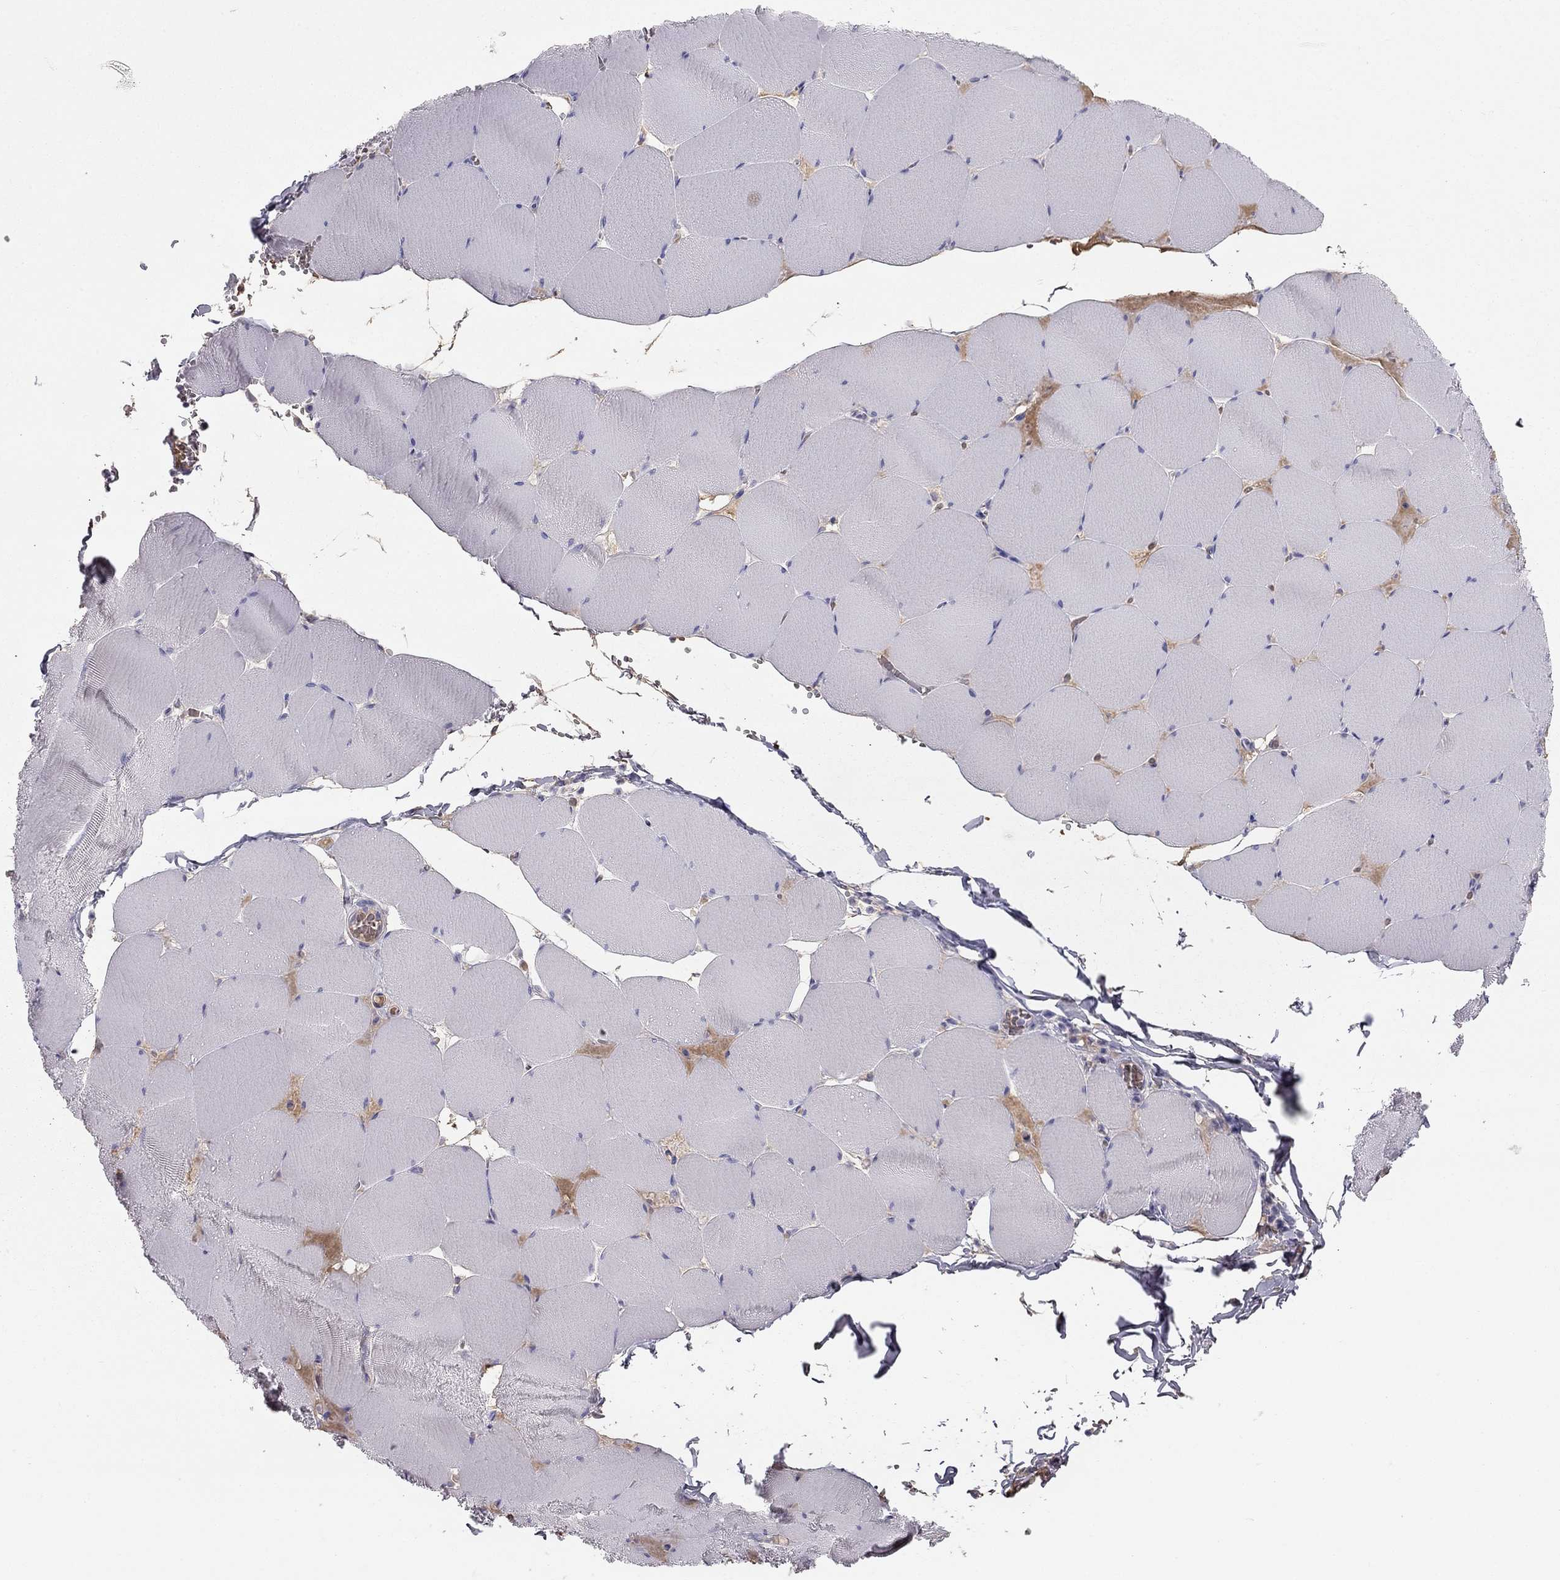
{"staining": {"intensity": "negative", "quantity": "none", "location": "none"}, "tissue": "skeletal muscle", "cell_type": "Myocytes", "image_type": "normal", "snomed": [{"axis": "morphology", "description": "Normal tissue, NOS"}, {"axis": "morphology", "description": "Malignant melanoma, Metastatic site"}, {"axis": "topography", "description": "Skeletal muscle"}], "caption": "High power microscopy image of an IHC image of unremarkable skeletal muscle, revealing no significant staining in myocytes. (Immunohistochemistry, brightfield microscopy, high magnification).", "gene": "RHCE", "patient": {"sex": "male", "age": 50}}